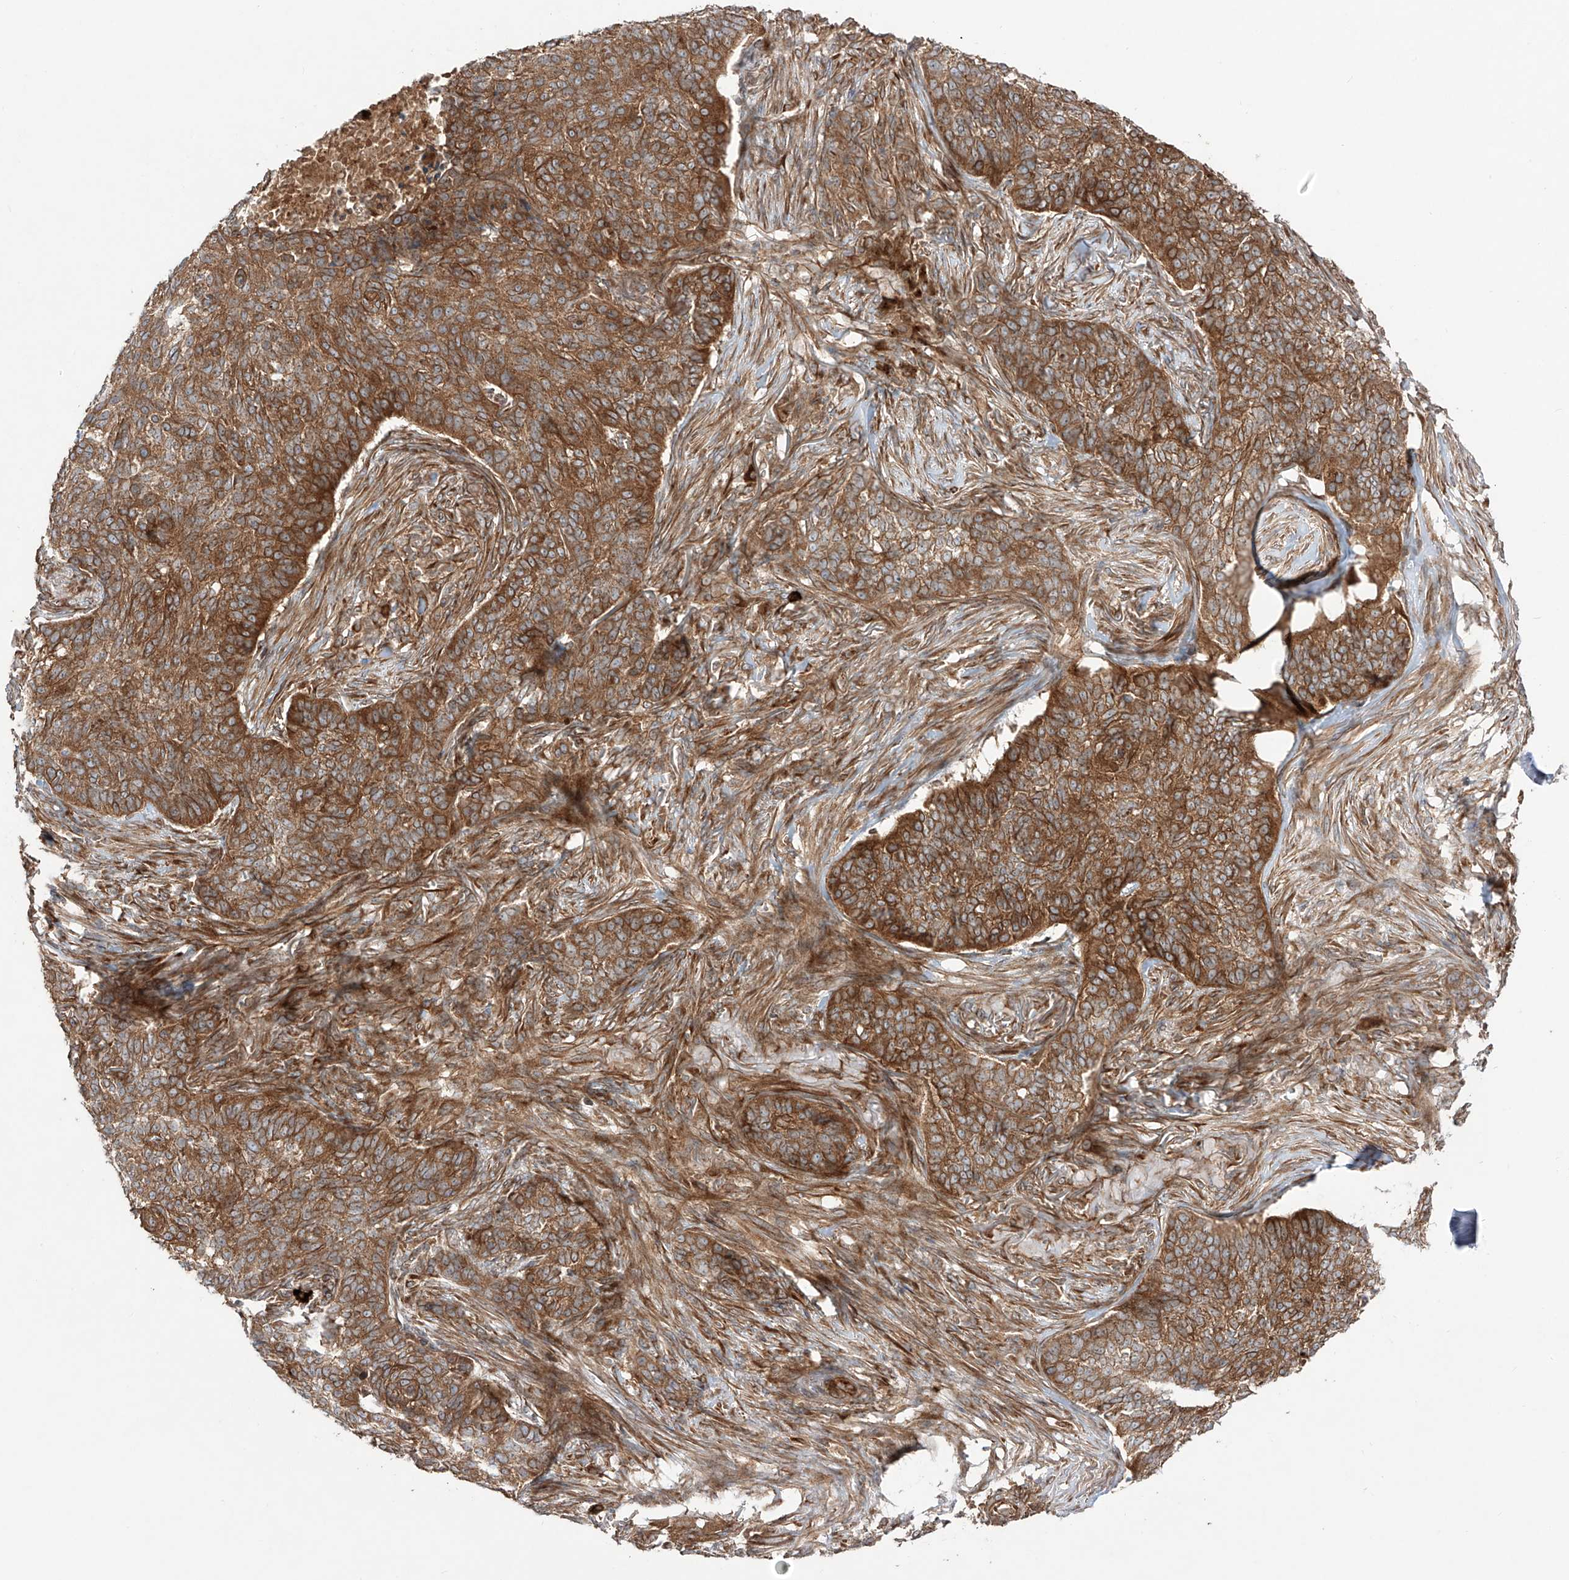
{"staining": {"intensity": "strong", "quantity": ">75%", "location": "cytoplasmic/membranous"}, "tissue": "skin cancer", "cell_type": "Tumor cells", "image_type": "cancer", "snomed": [{"axis": "morphology", "description": "Basal cell carcinoma"}, {"axis": "topography", "description": "Skin"}], "caption": "Immunohistochemistry (IHC) staining of skin basal cell carcinoma, which reveals high levels of strong cytoplasmic/membranous staining in about >75% of tumor cells indicating strong cytoplasmic/membranous protein positivity. The staining was performed using DAB (brown) for protein detection and nuclei were counterstained in hematoxylin (blue).", "gene": "YKT6", "patient": {"sex": "male", "age": 85}}